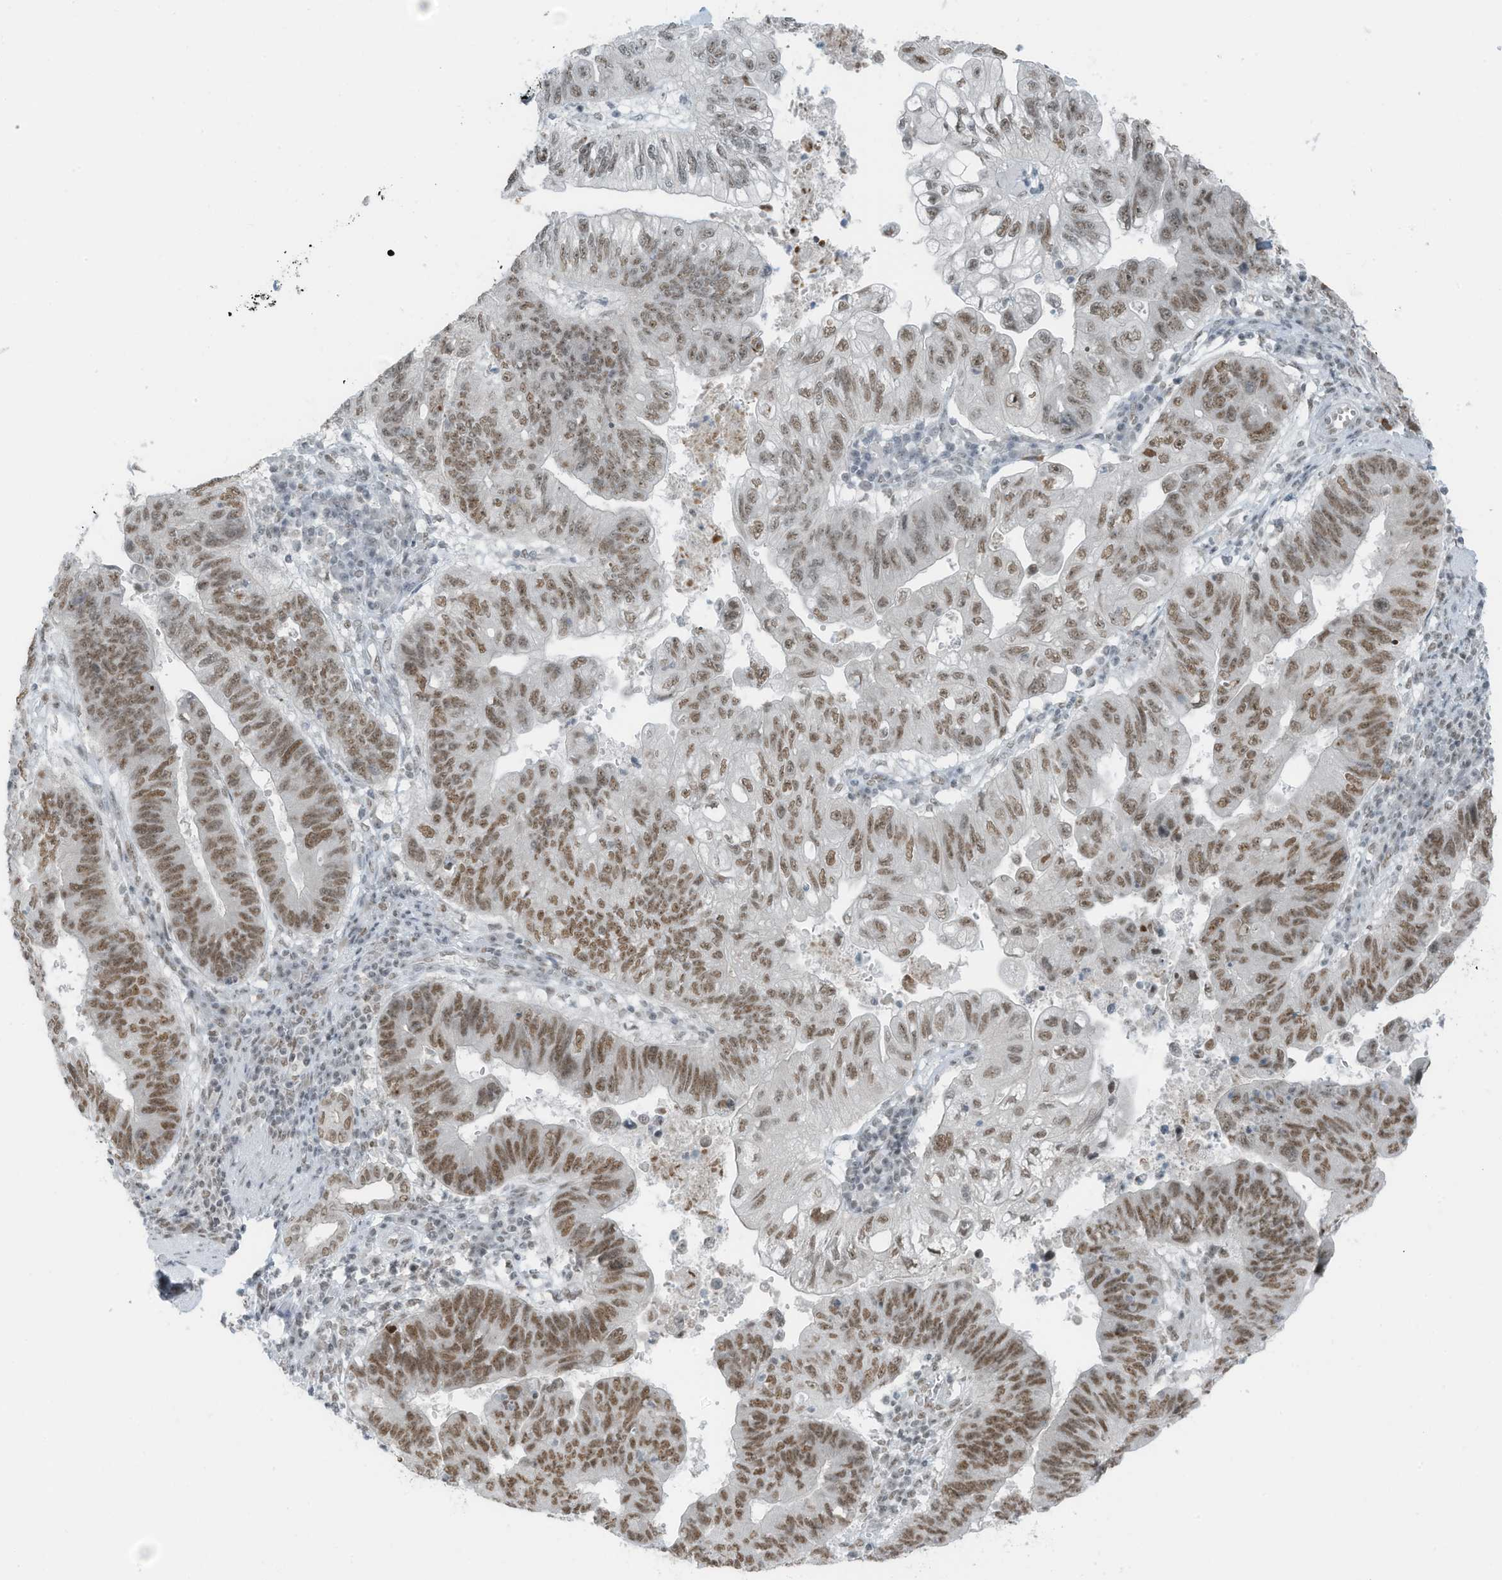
{"staining": {"intensity": "moderate", "quantity": ">75%", "location": "nuclear"}, "tissue": "stomach cancer", "cell_type": "Tumor cells", "image_type": "cancer", "snomed": [{"axis": "morphology", "description": "Adenocarcinoma, NOS"}, {"axis": "topography", "description": "Stomach"}], "caption": "Approximately >75% of tumor cells in human stomach cancer demonstrate moderate nuclear protein staining as visualized by brown immunohistochemical staining.", "gene": "WRNIP1", "patient": {"sex": "male", "age": 59}}